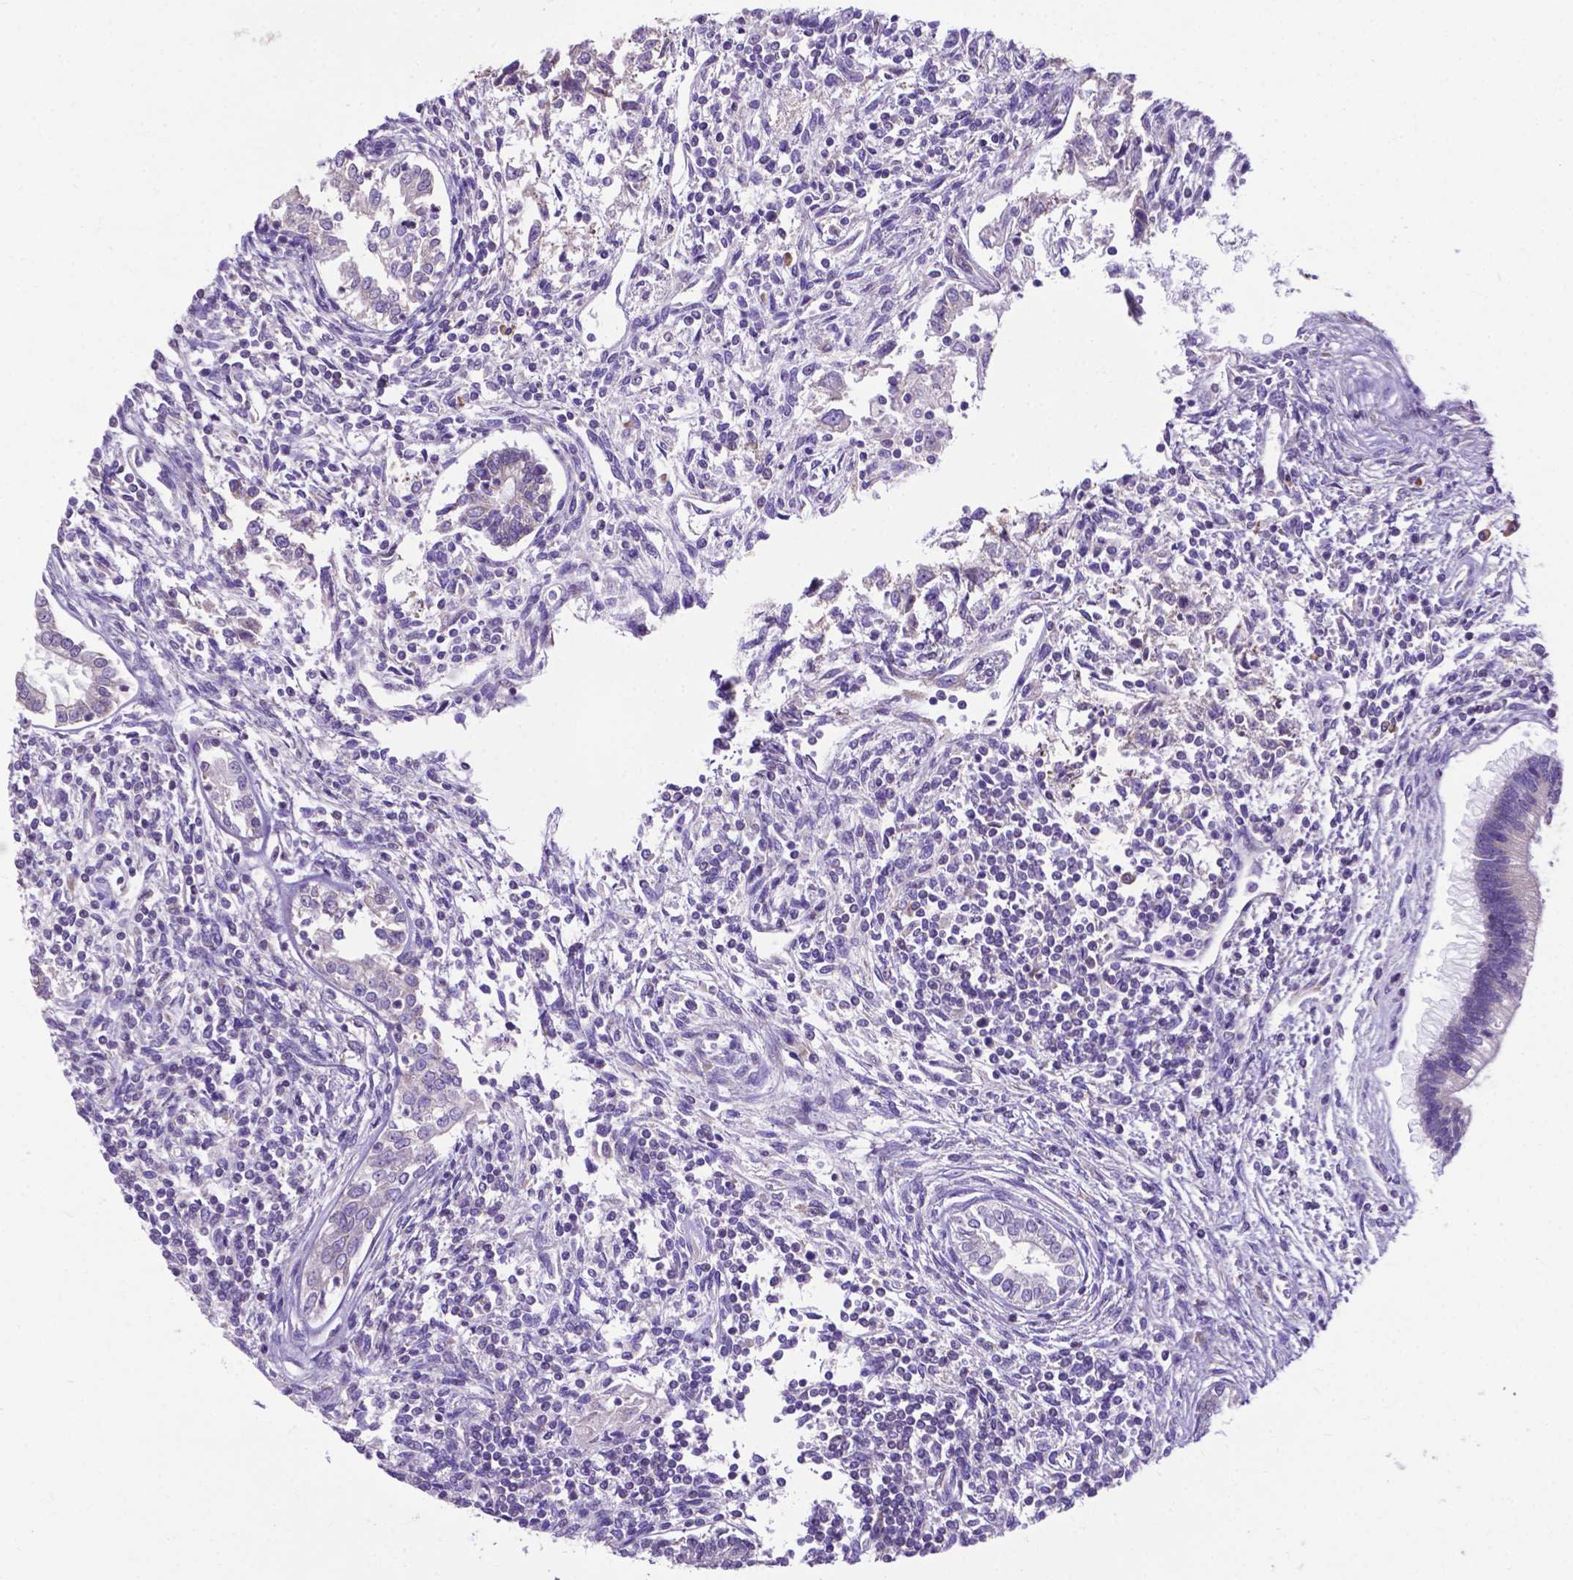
{"staining": {"intensity": "negative", "quantity": "none", "location": "none"}, "tissue": "testis cancer", "cell_type": "Tumor cells", "image_type": "cancer", "snomed": [{"axis": "morphology", "description": "Carcinoma, Embryonal, NOS"}, {"axis": "topography", "description": "Testis"}], "caption": "Immunohistochemistry photomicrograph of human testis cancer (embryonal carcinoma) stained for a protein (brown), which exhibits no expression in tumor cells.", "gene": "RPL6", "patient": {"sex": "male", "age": 37}}